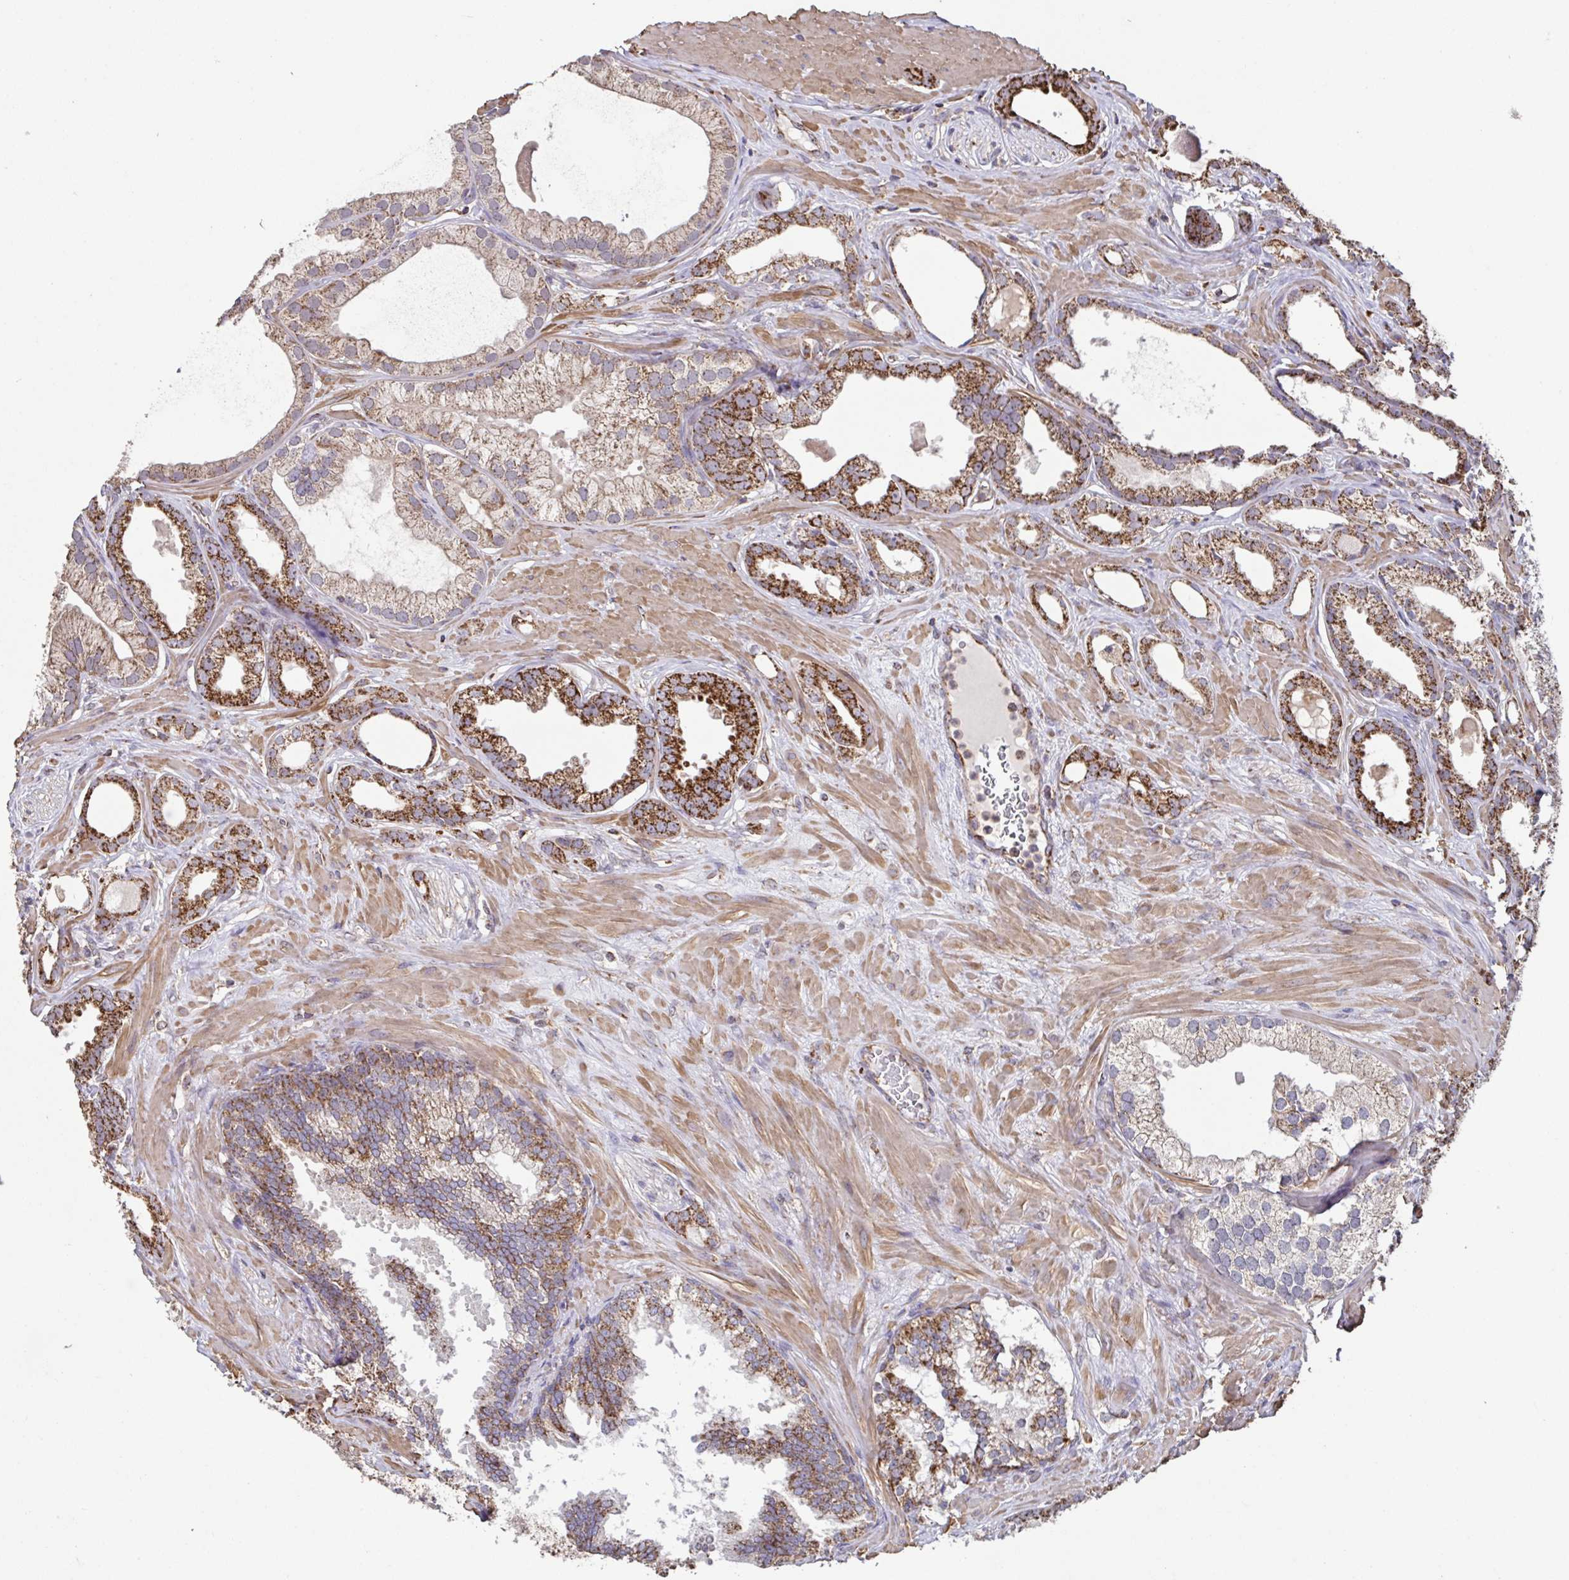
{"staining": {"intensity": "strong", "quantity": "25%-75%", "location": "cytoplasmic/membranous"}, "tissue": "prostate cancer", "cell_type": "Tumor cells", "image_type": "cancer", "snomed": [{"axis": "morphology", "description": "Adenocarcinoma, Low grade"}, {"axis": "topography", "description": "Prostate"}], "caption": "IHC histopathology image of neoplastic tissue: prostate cancer stained using immunohistochemistry reveals high levels of strong protein expression localized specifically in the cytoplasmic/membranous of tumor cells, appearing as a cytoplasmic/membranous brown color.", "gene": "DIP2B", "patient": {"sex": "male", "age": 65}}